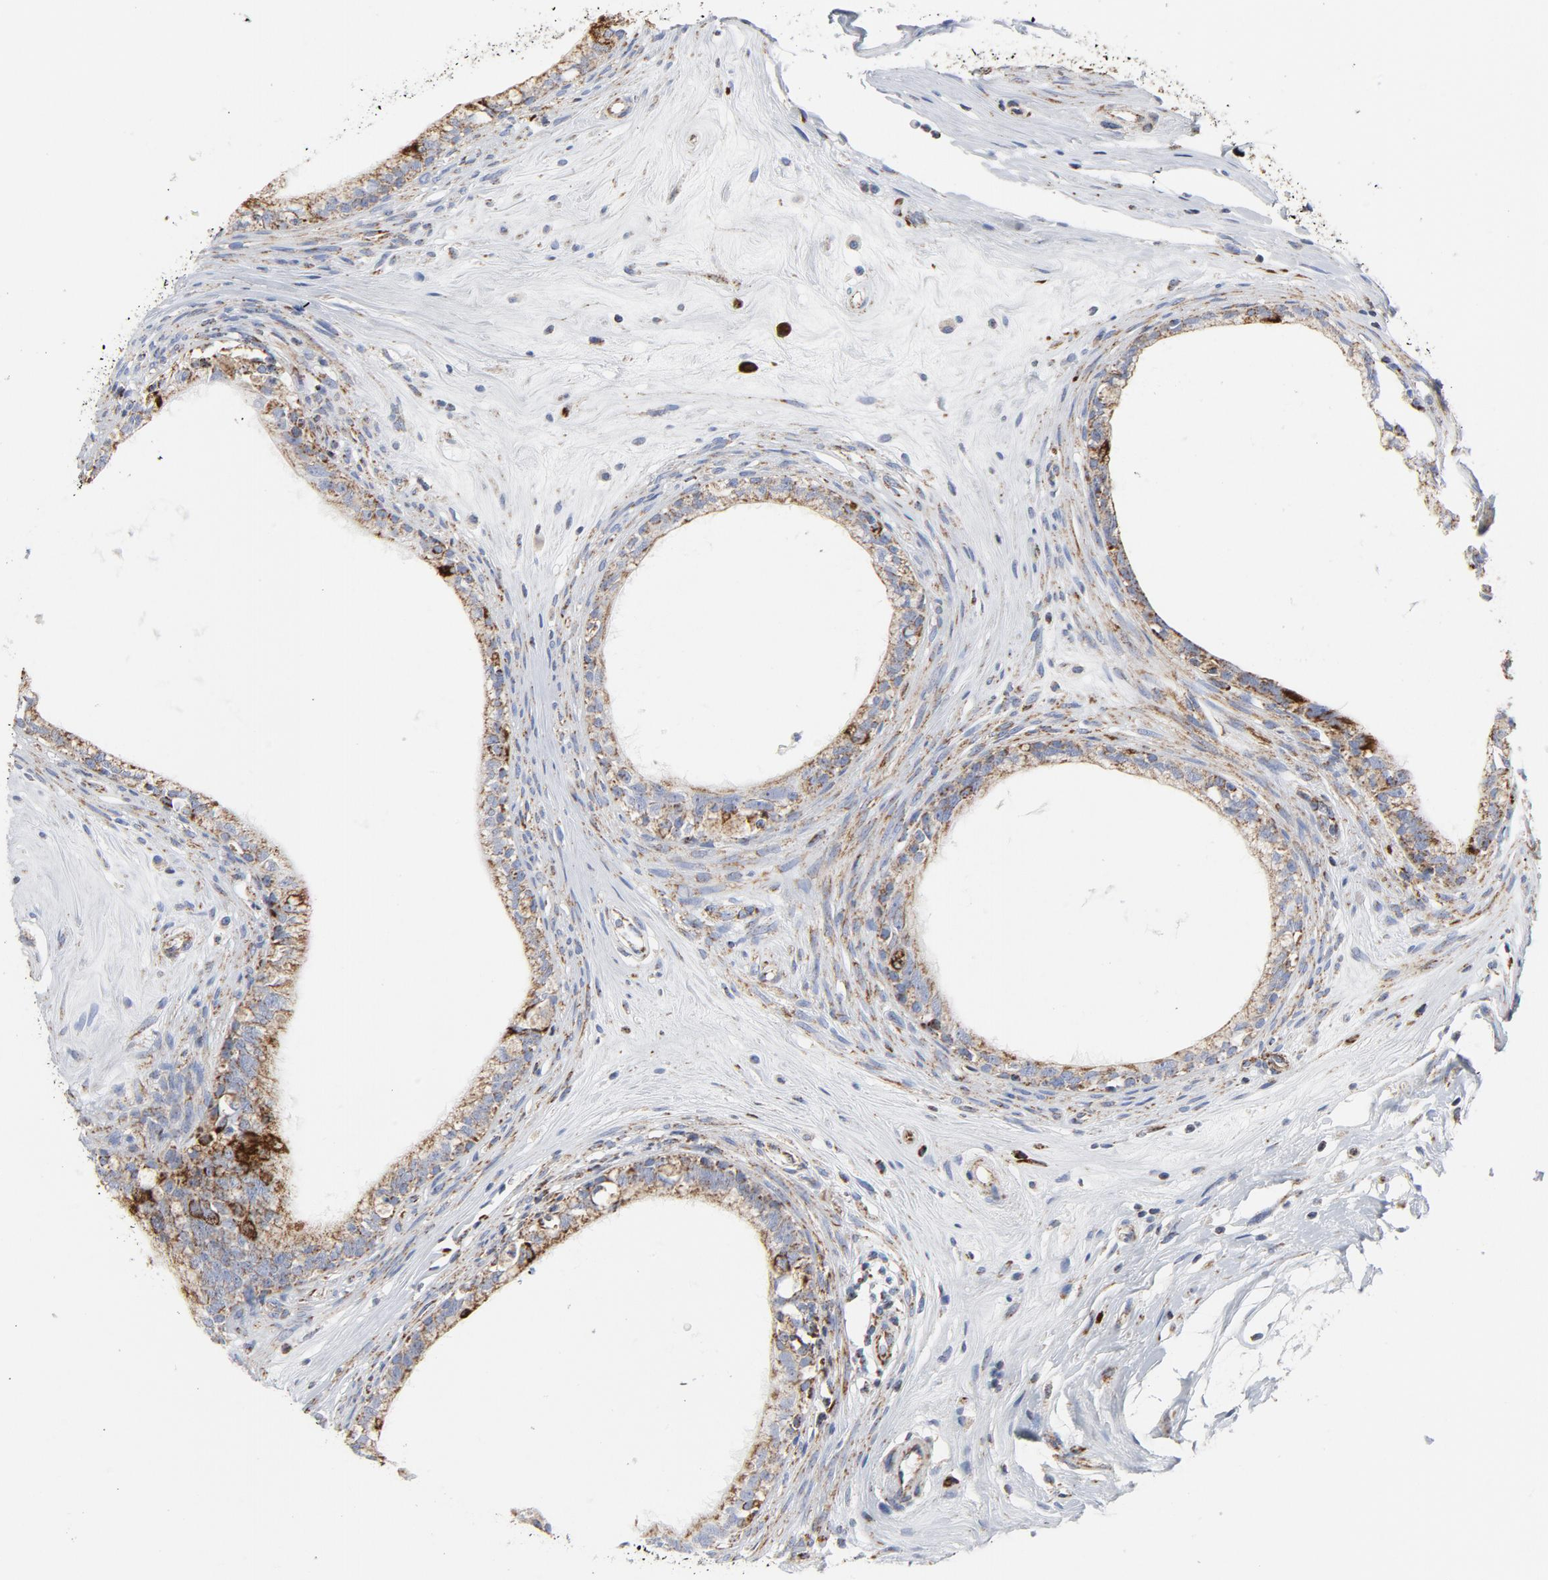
{"staining": {"intensity": "strong", "quantity": ">75%", "location": "cytoplasmic/membranous"}, "tissue": "epididymis", "cell_type": "Glandular cells", "image_type": "normal", "snomed": [{"axis": "morphology", "description": "Normal tissue, NOS"}, {"axis": "morphology", "description": "Inflammation, NOS"}, {"axis": "topography", "description": "Epididymis"}], "caption": "Epididymis stained with a brown dye shows strong cytoplasmic/membranous positive expression in about >75% of glandular cells.", "gene": "CYCS", "patient": {"sex": "male", "age": 84}}